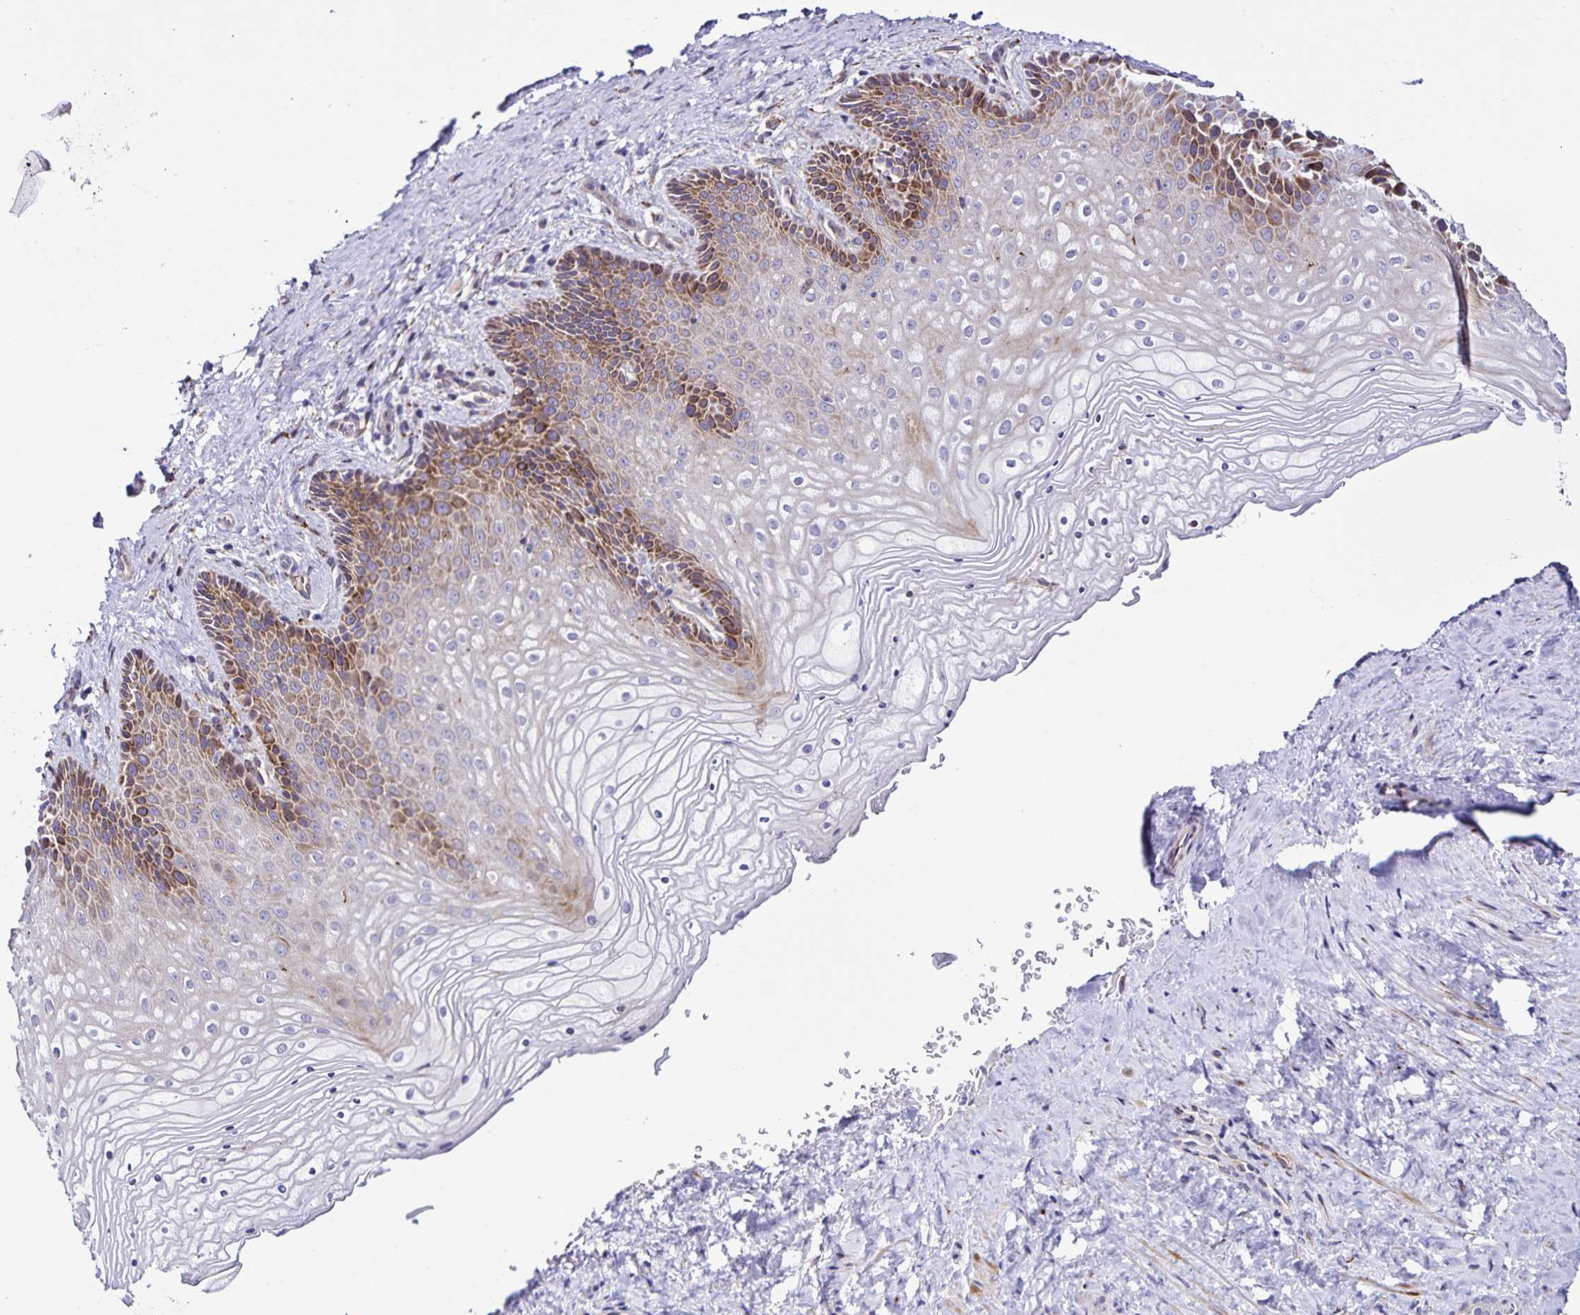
{"staining": {"intensity": "moderate", "quantity": "25%-75%", "location": "cytoplasmic/membranous"}, "tissue": "vagina", "cell_type": "Squamous epithelial cells", "image_type": "normal", "snomed": [{"axis": "morphology", "description": "Normal tissue, NOS"}, {"axis": "topography", "description": "Vagina"}], "caption": "A photomicrograph of vagina stained for a protein exhibits moderate cytoplasmic/membranous brown staining in squamous epithelial cells. (IHC, brightfield microscopy, high magnification).", "gene": "OSBPL5", "patient": {"sex": "female", "age": 45}}